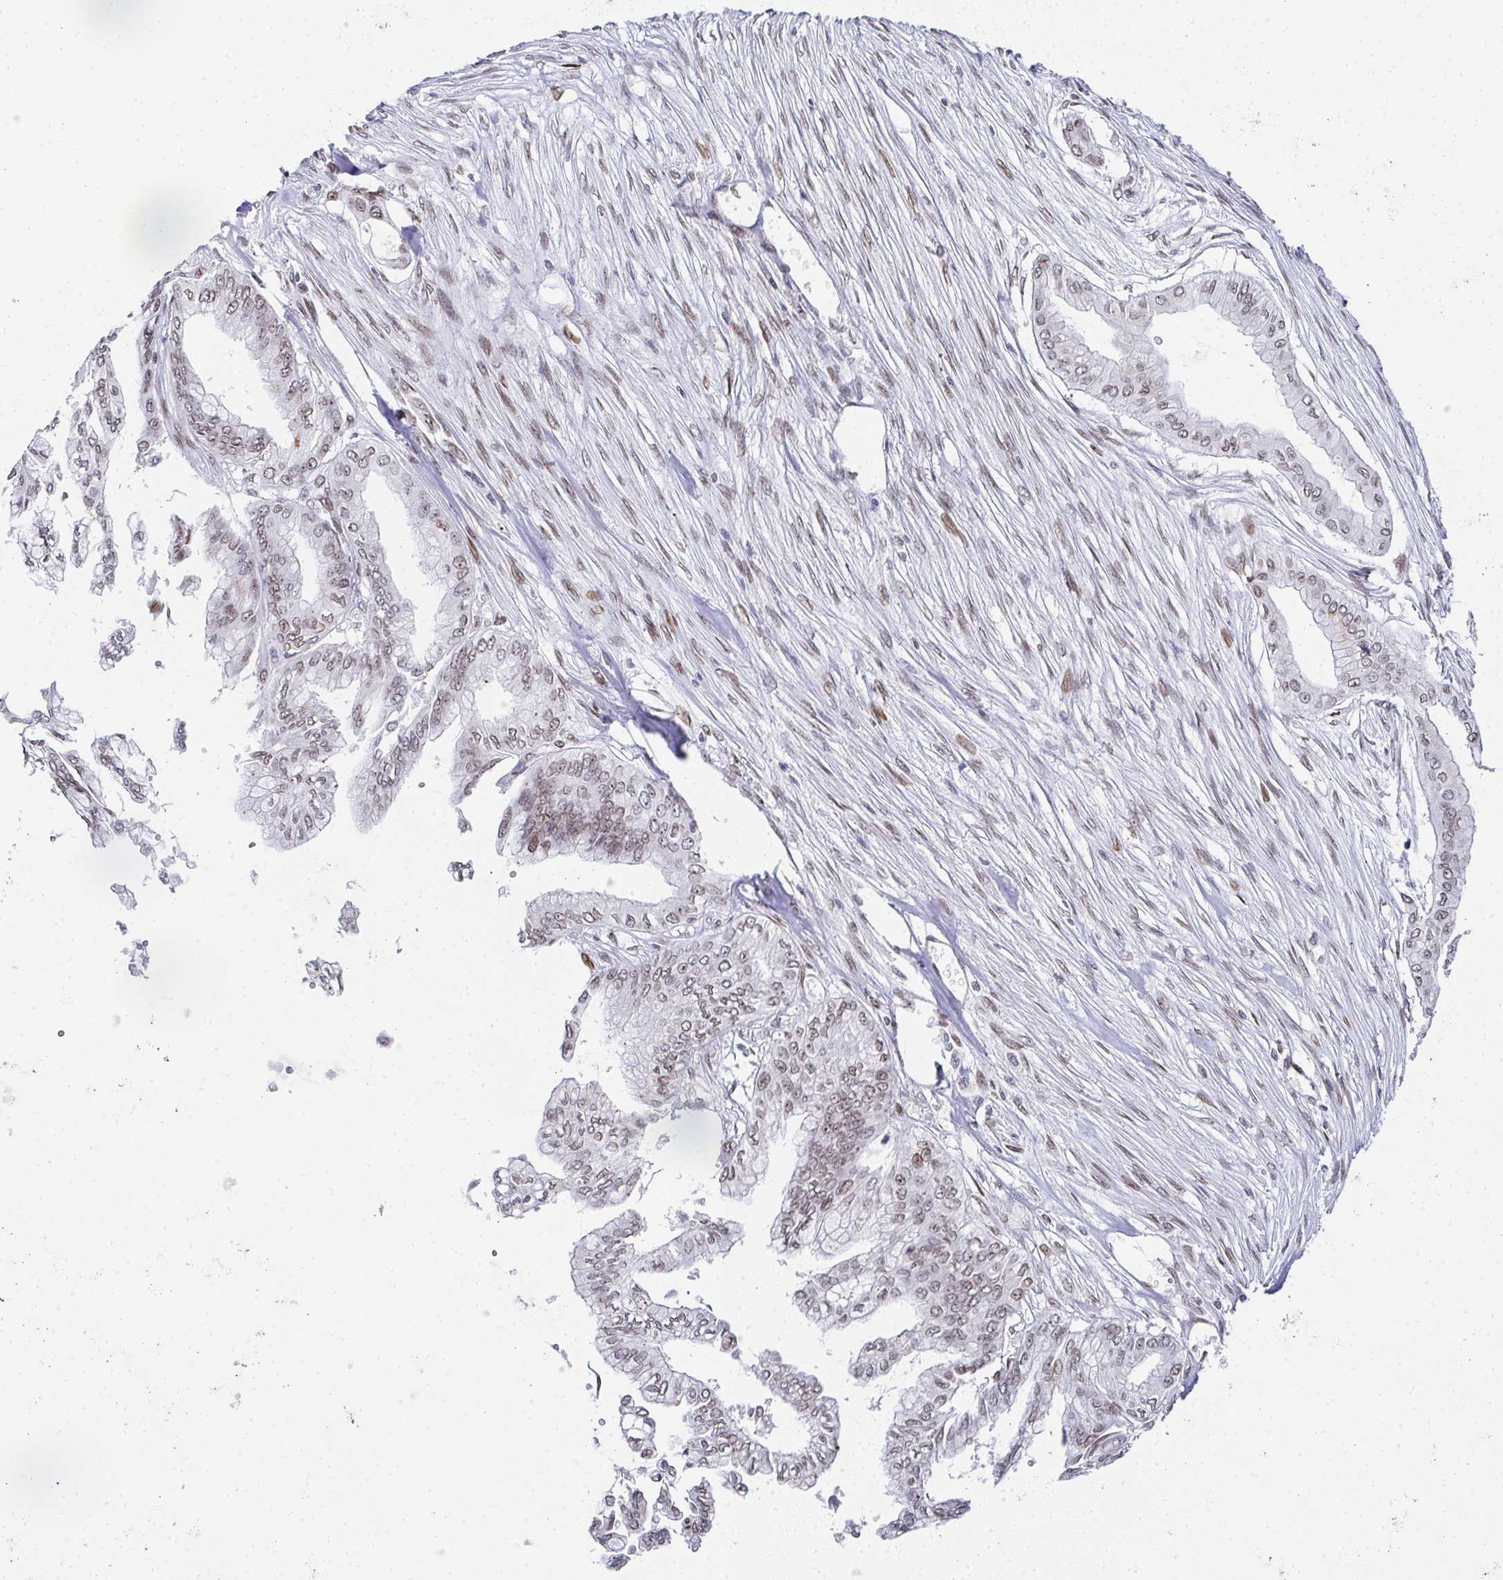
{"staining": {"intensity": "weak", "quantity": "<25%", "location": "nuclear"}, "tissue": "pancreatic cancer", "cell_type": "Tumor cells", "image_type": "cancer", "snomed": [{"axis": "morphology", "description": "Adenocarcinoma, NOS"}, {"axis": "topography", "description": "Pancreas"}], "caption": "An immunohistochemistry (IHC) photomicrograph of pancreatic adenocarcinoma is shown. There is no staining in tumor cells of pancreatic adenocarcinoma.", "gene": "RB1", "patient": {"sex": "female", "age": 68}}